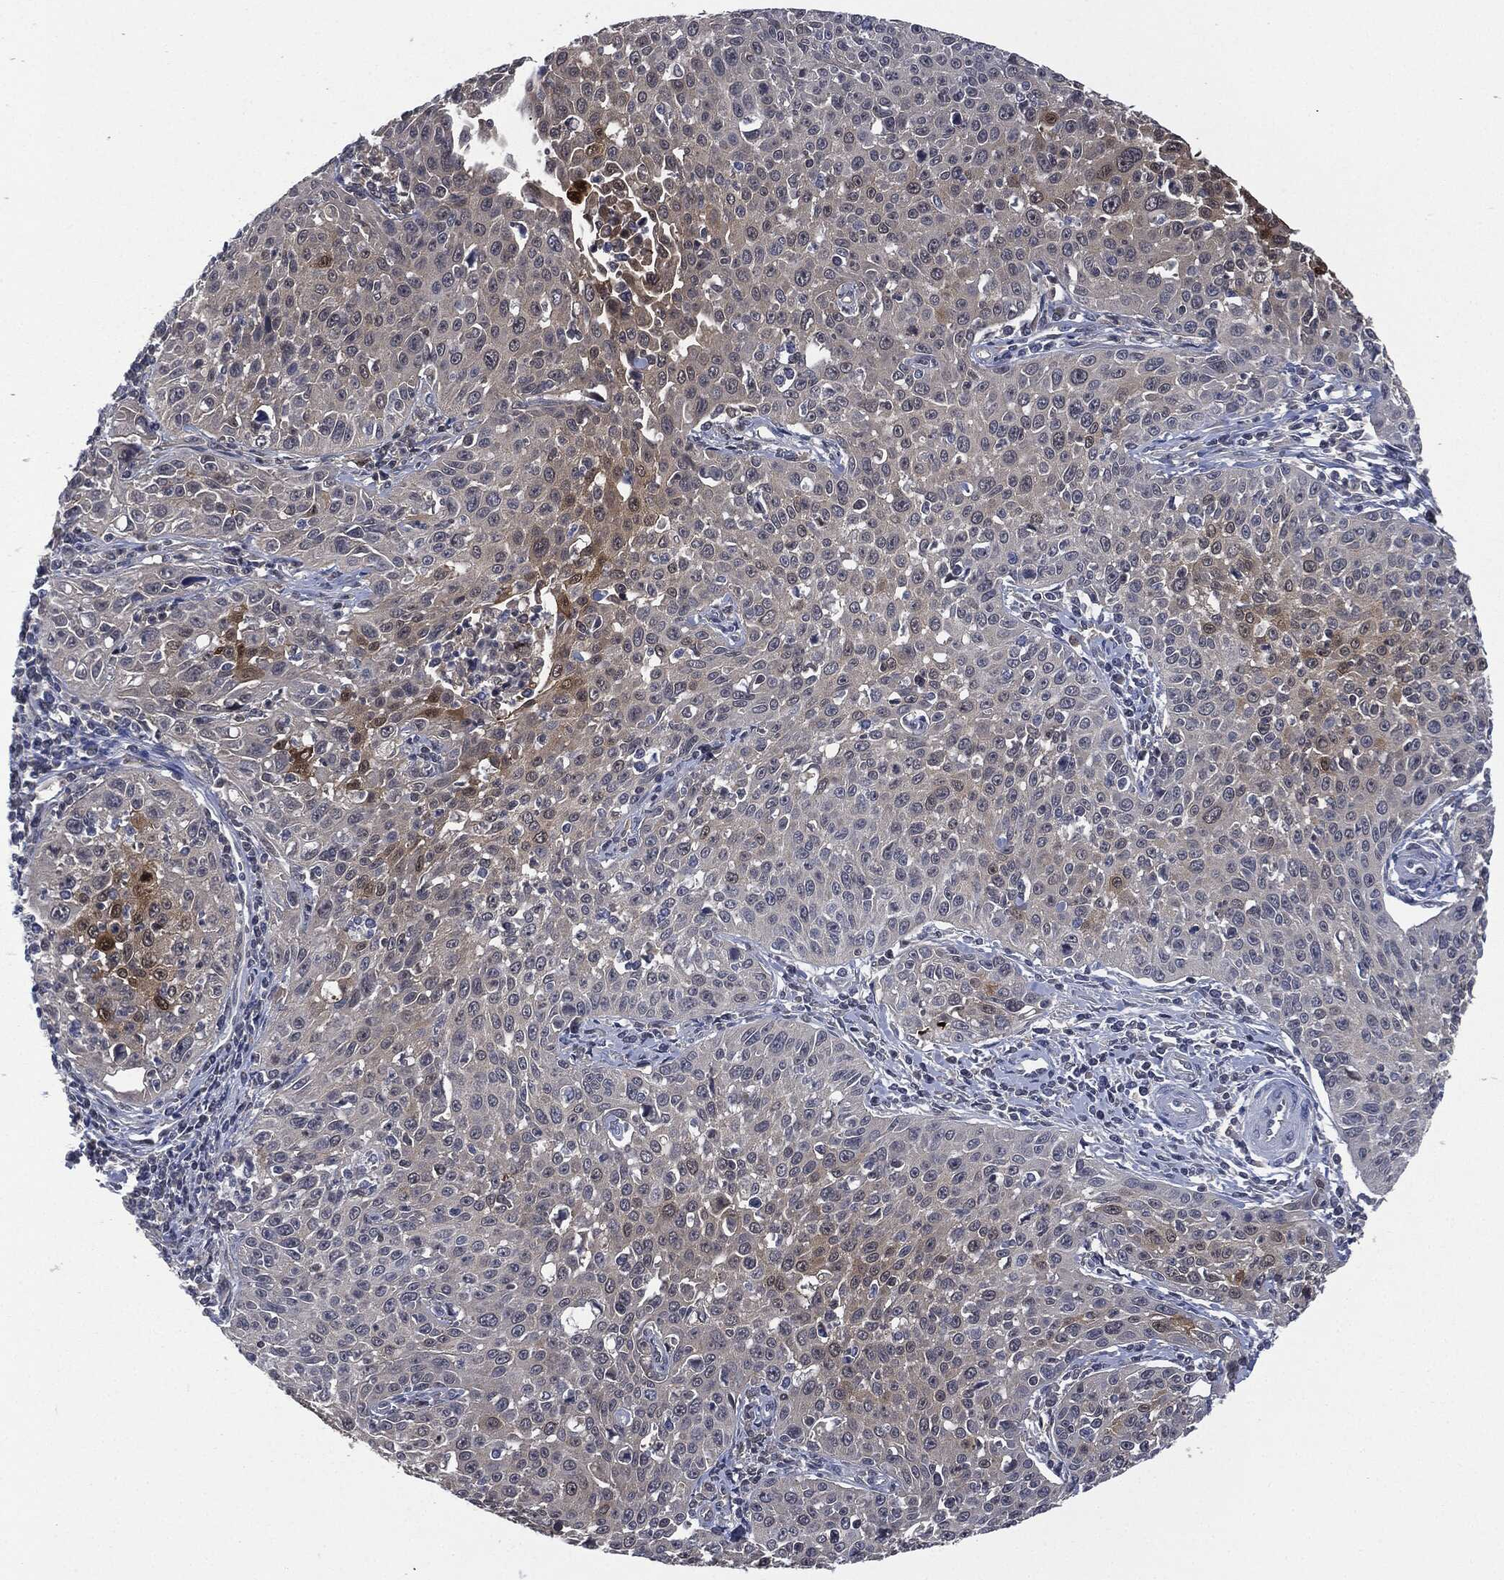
{"staining": {"intensity": "moderate", "quantity": "<25%", "location": "cytoplasmic/membranous,nuclear"}, "tissue": "cervical cancer", "cell_type": "Tumor cells", "image_type": "cancer", "snomed": [{"axis": "morphology", "description": "Squamous cell carcinoma, NOS"}, {"axis": "topography", "description": "Cervix"}], "caption": "Moderate cytoplasmic/membranous and nuclear expression is present in approximately <25% of tumor cells in cervical cancer (squamous cell carcinoma). (Brightfield microscopy of DAB IHC at high magnification).", "gene": "IL1RN", "patient": {"sex": "female", "age": 26}}